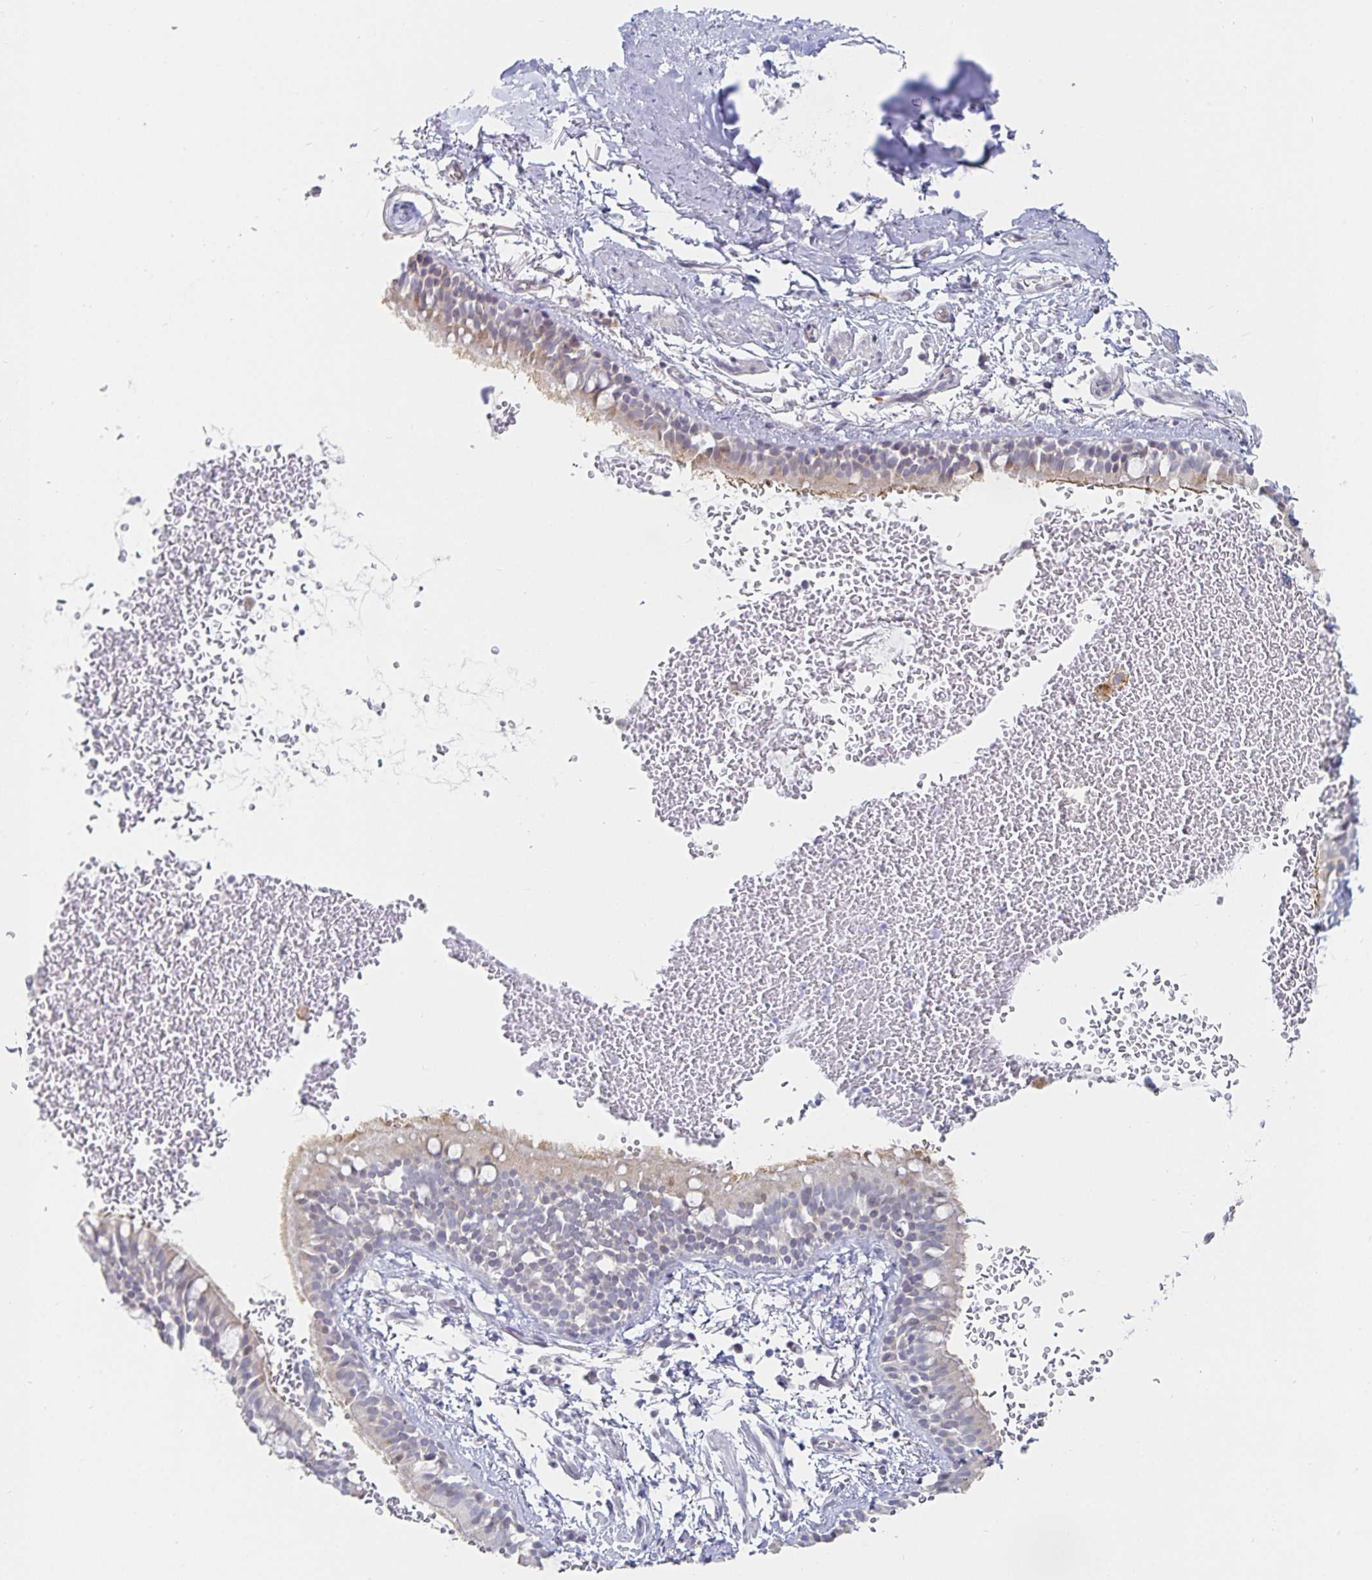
{"staining": {"intensity": "weak", "quantity": "<25%", "location": "cytoplasmic/membranous"}, "tissue": "bronchus", "cell_type": "Respiratory epithelial cells", "image_type": "normal", "snomed": [{"axis": "morphology", "description": "Normal tissue, NOS"}, {"axis": "topography", "description": "Lymph node"}, {"axis": "topography", "description": "Cartilage tissue"}, {"axis": "topography", "description": "Bronchus"}], "caption": "IHC photomicrograph of benign bronchus: bronchus stained with DAB (3,3'-diaminobenzidine) shows no significant protein expression in respiratory epithelial cells. The staining was performed using DAB (3,3'-diaminobenzidine) to visualize the protein expression in brown, while the nuclei were stained in blue with hematoxylin (Magnification: 20x).", "gene": "S100G", "patient": {"sex": "female", "age": 70}}